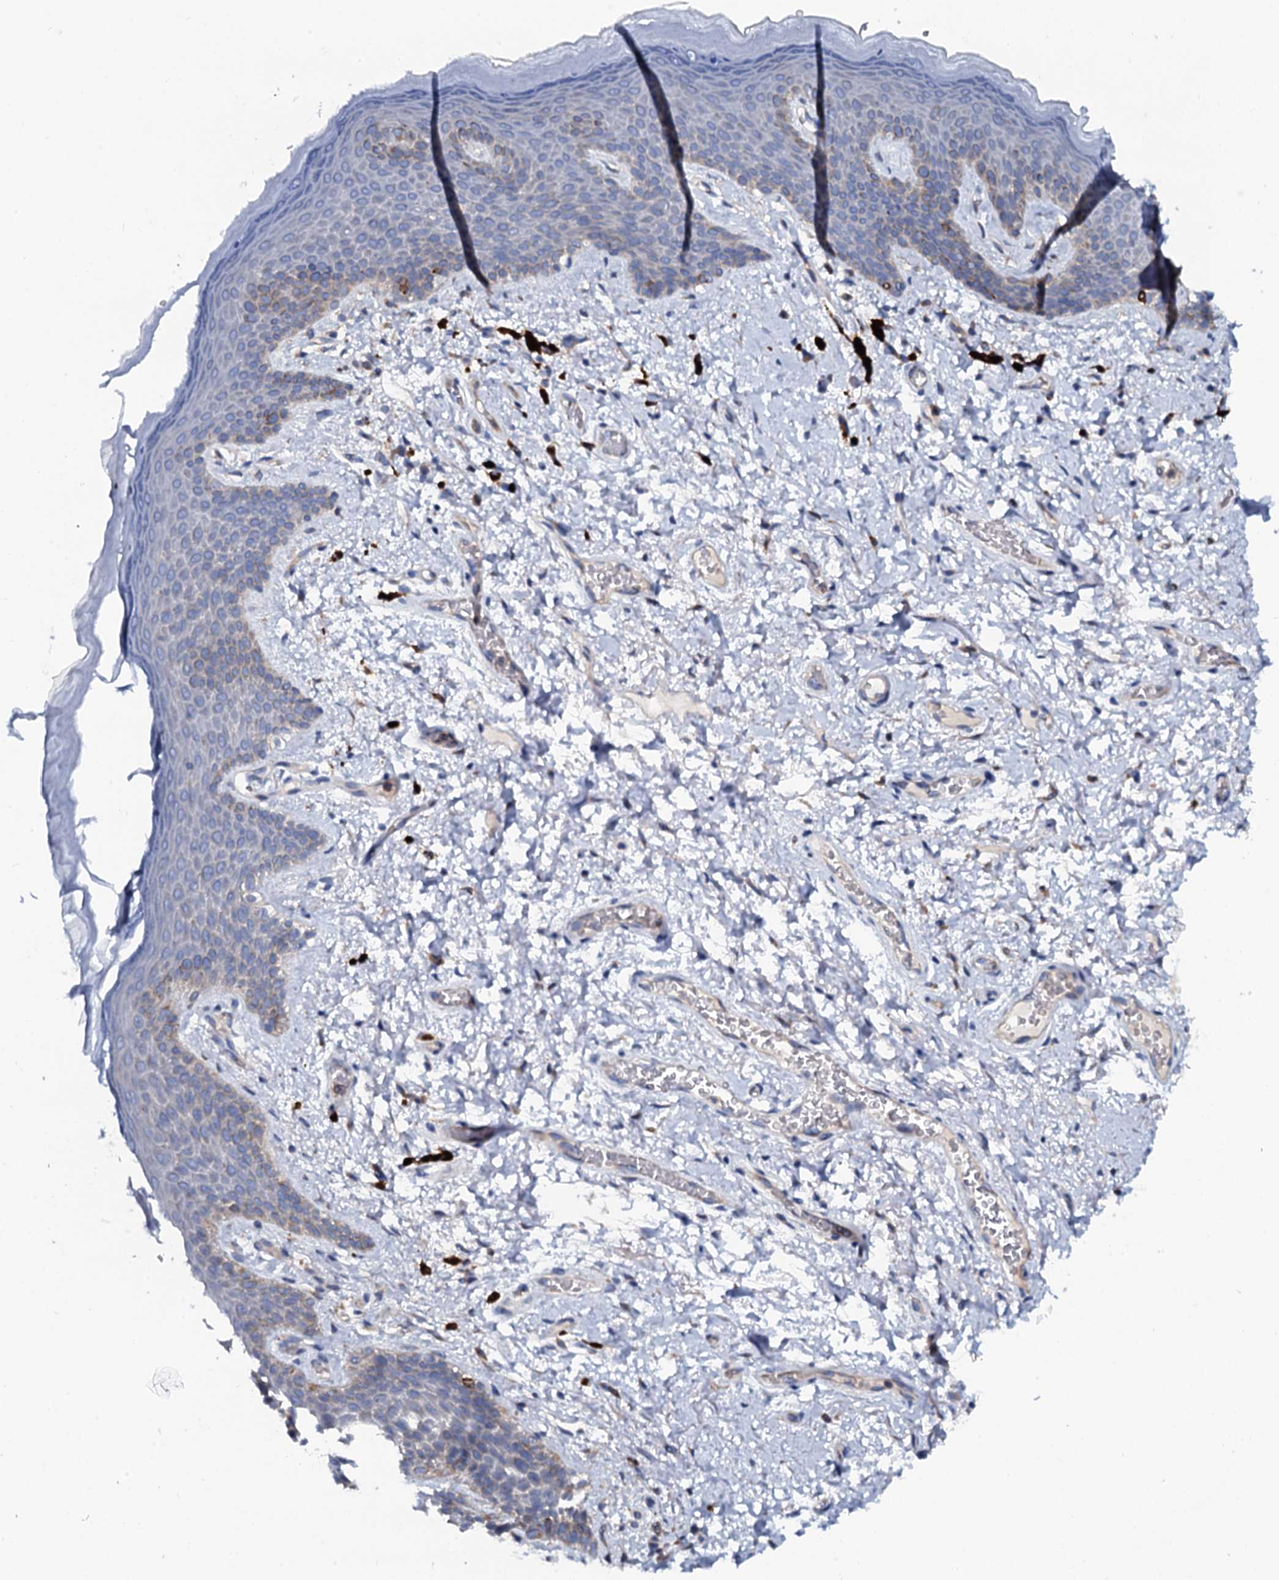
{"staining": {"intensity": "weak", "quantity": "<25%", "location": "cytoplasmic/membranous"}, "tissue": "skin", "cell_type": "Epidermal cells", "image_type": "normal", "snomed": [{"axis": "morphology", "description": "Normal tissue, NOS"}, {"axis": "topography", "description": "Anal"}], "caption": "This is a image of immunohistochemistry staining of normal skin, which shows no staining in epidermal cells. (Stains: DAB (3,3'-diaminobenzidine) immunohistochemistry (IHC) with hematoxylin counter stain, Microscopy: brightfield microscopy at high magnification).", "gene": "OTOL1", "patient": {"sex": "female", "age": 46}}